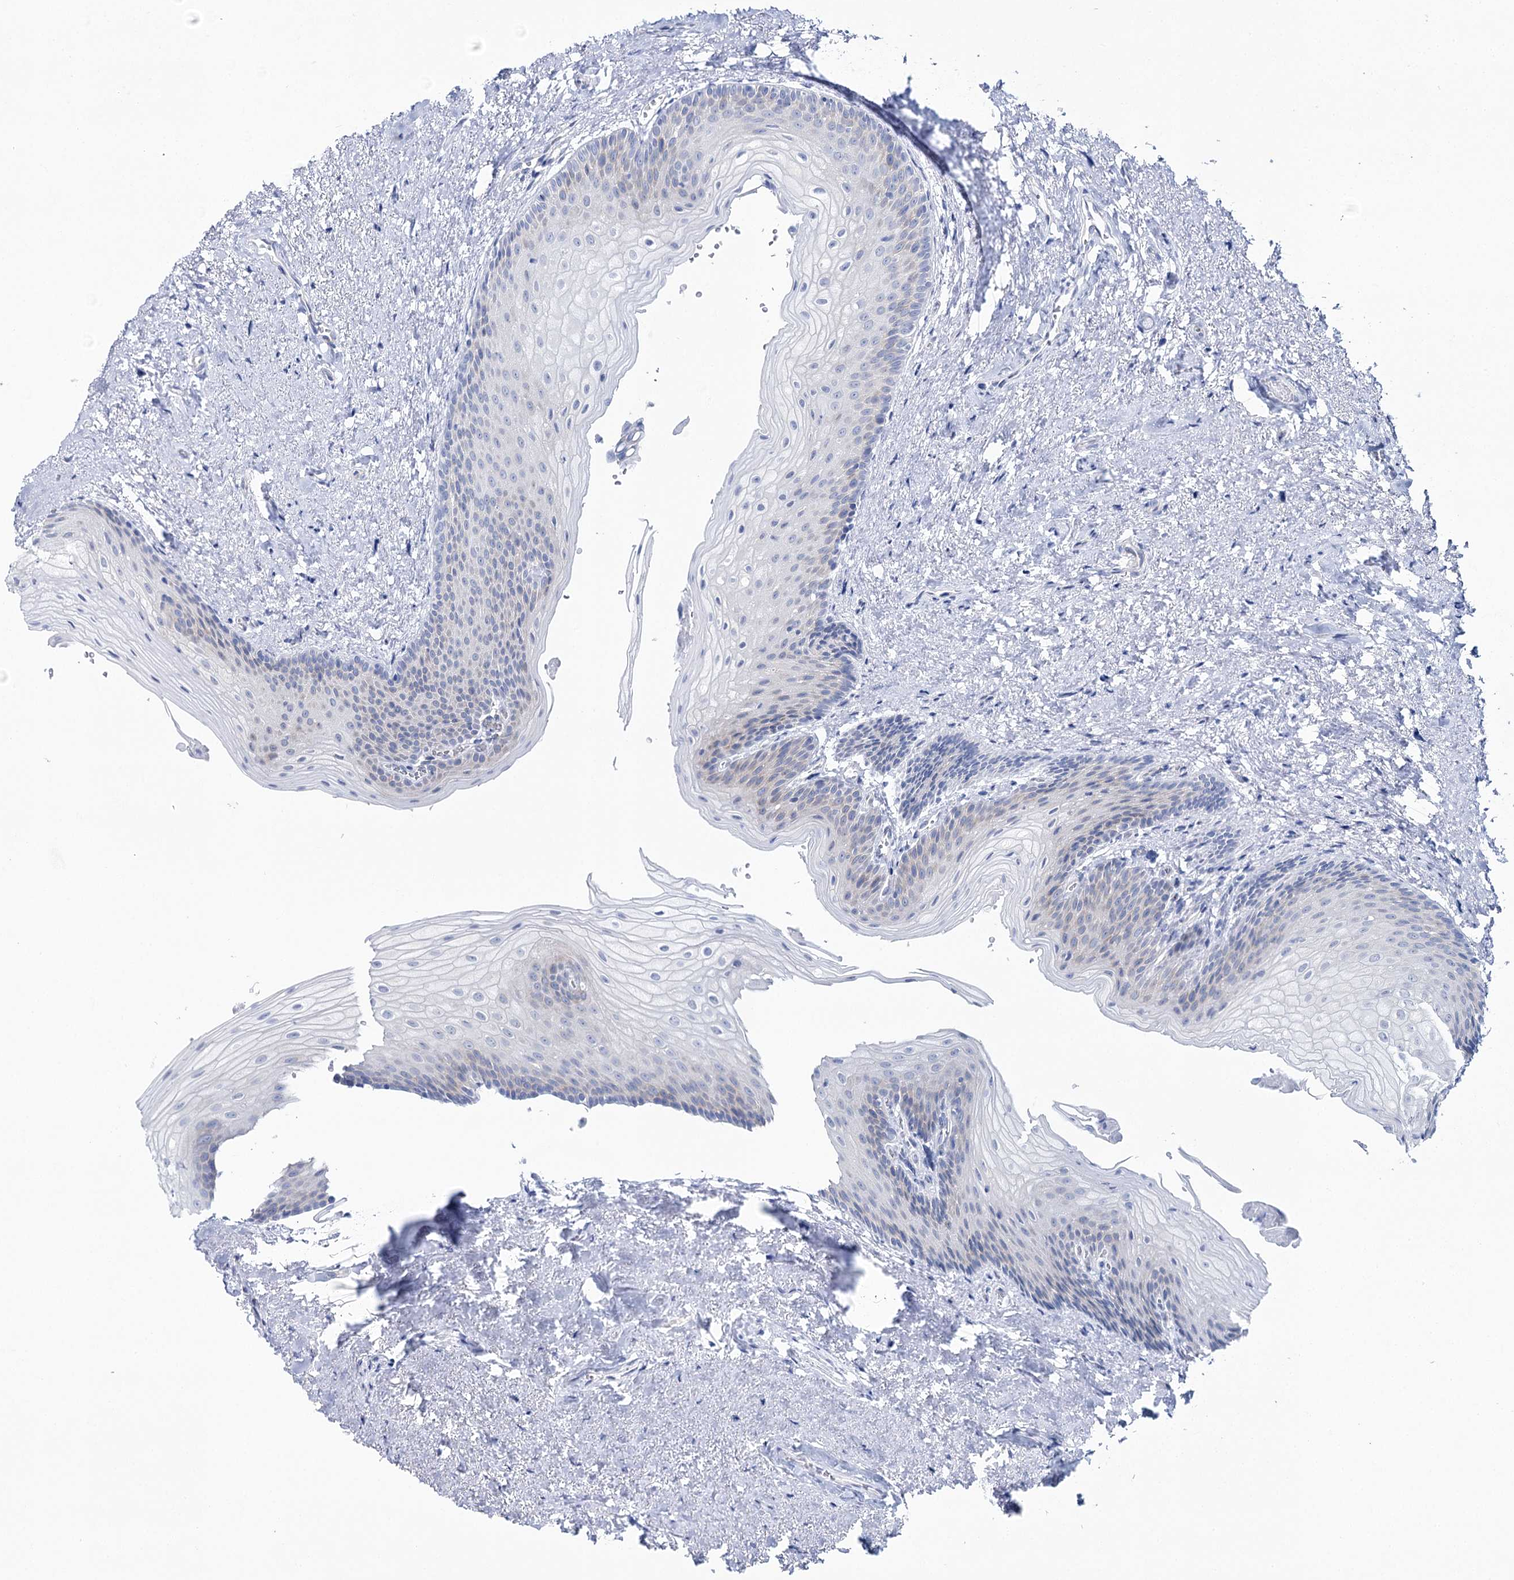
{"staining": {"intensity": "negative", "quantity": "none", "location": "none"}, "tissue": "urinary bladder", "cell_type": "Urothelial cells", "image_type": "normal", "snomed": [{"axis": "morphology", "description": "Normal tissue, NOS"}, {"axis": "topography", "description": "Urinary bladder"}], "caption": "Photomicrograph shows no protein staining in urothelial cells of unremarkable urinary bladder.", "gene": "CSN3", "patient": {"sex": "female", "age": 67}}